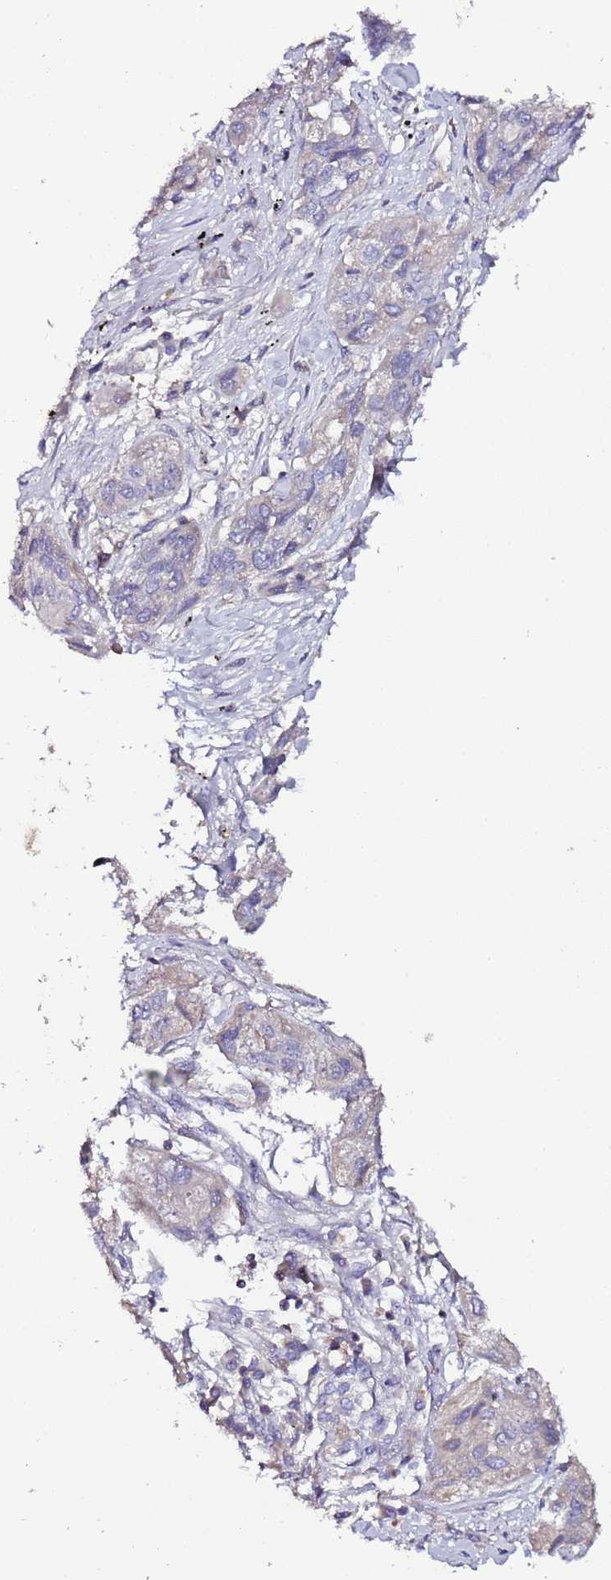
{"staining": {"intensity": "negative", "quantity": "none", "location": "none"}, "tissue": "lung cancer", "cell_type": "Tumor cells", "image_type": "cancer", "snomed": [{"axis": "morphology", "description": "Squamous cell carcinoma, NOS"}, {"axis": "topography", "description": "Lung"}], "caption": "An IHC micrograph of lung cancer is shown. There is no staining in tumor cells of lung cancer. (IHC, brightfield microscopy, high magnification).", "gene": "IGIP", "patient": {"sex": "female", "age": 70}}